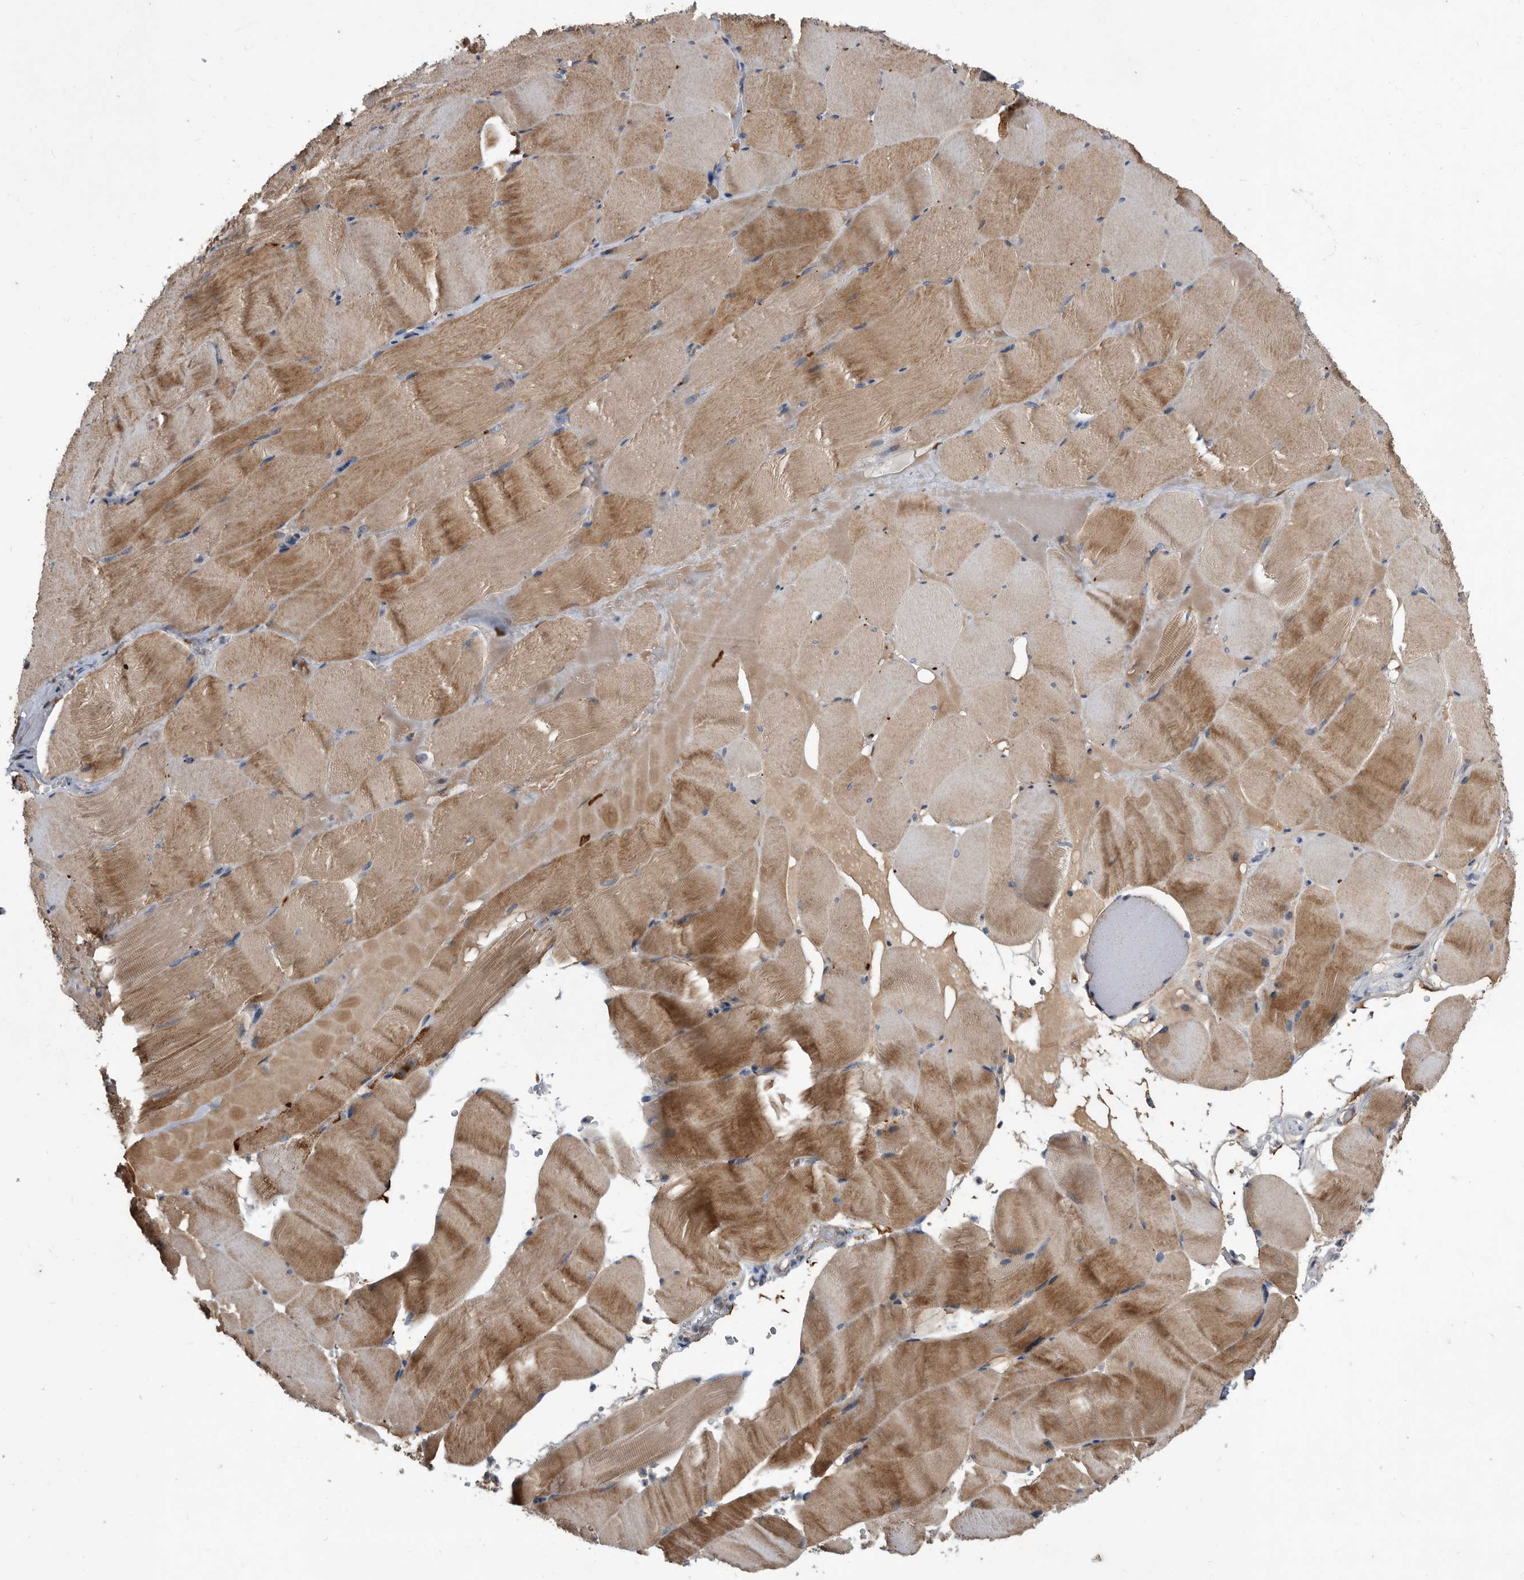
{"staining": {"intensity": "moderate", "quantity": "25%-75%", "location": "cytoplasmic/membranous"}, "tissue": "skeletal muscle", "cell_type": "Myocytes", "image_type": "normal", "snomed": [{"axis": "morphology", "description": "Normal tissue, NOS"}, {"axis": "topography", "description": "Skeletal muscle"}], "caption": "Unremarkable skeletal muscle displays moderate cytoplasmic/membranous positivity in approximately 25%-75% of myocytes Using DAB (brown) and hematoxylin (blue) stains, captured at high magnification using brightfield microscopy..", "gene": "PI15", "patient": {"sex": "male", "age": 62}}